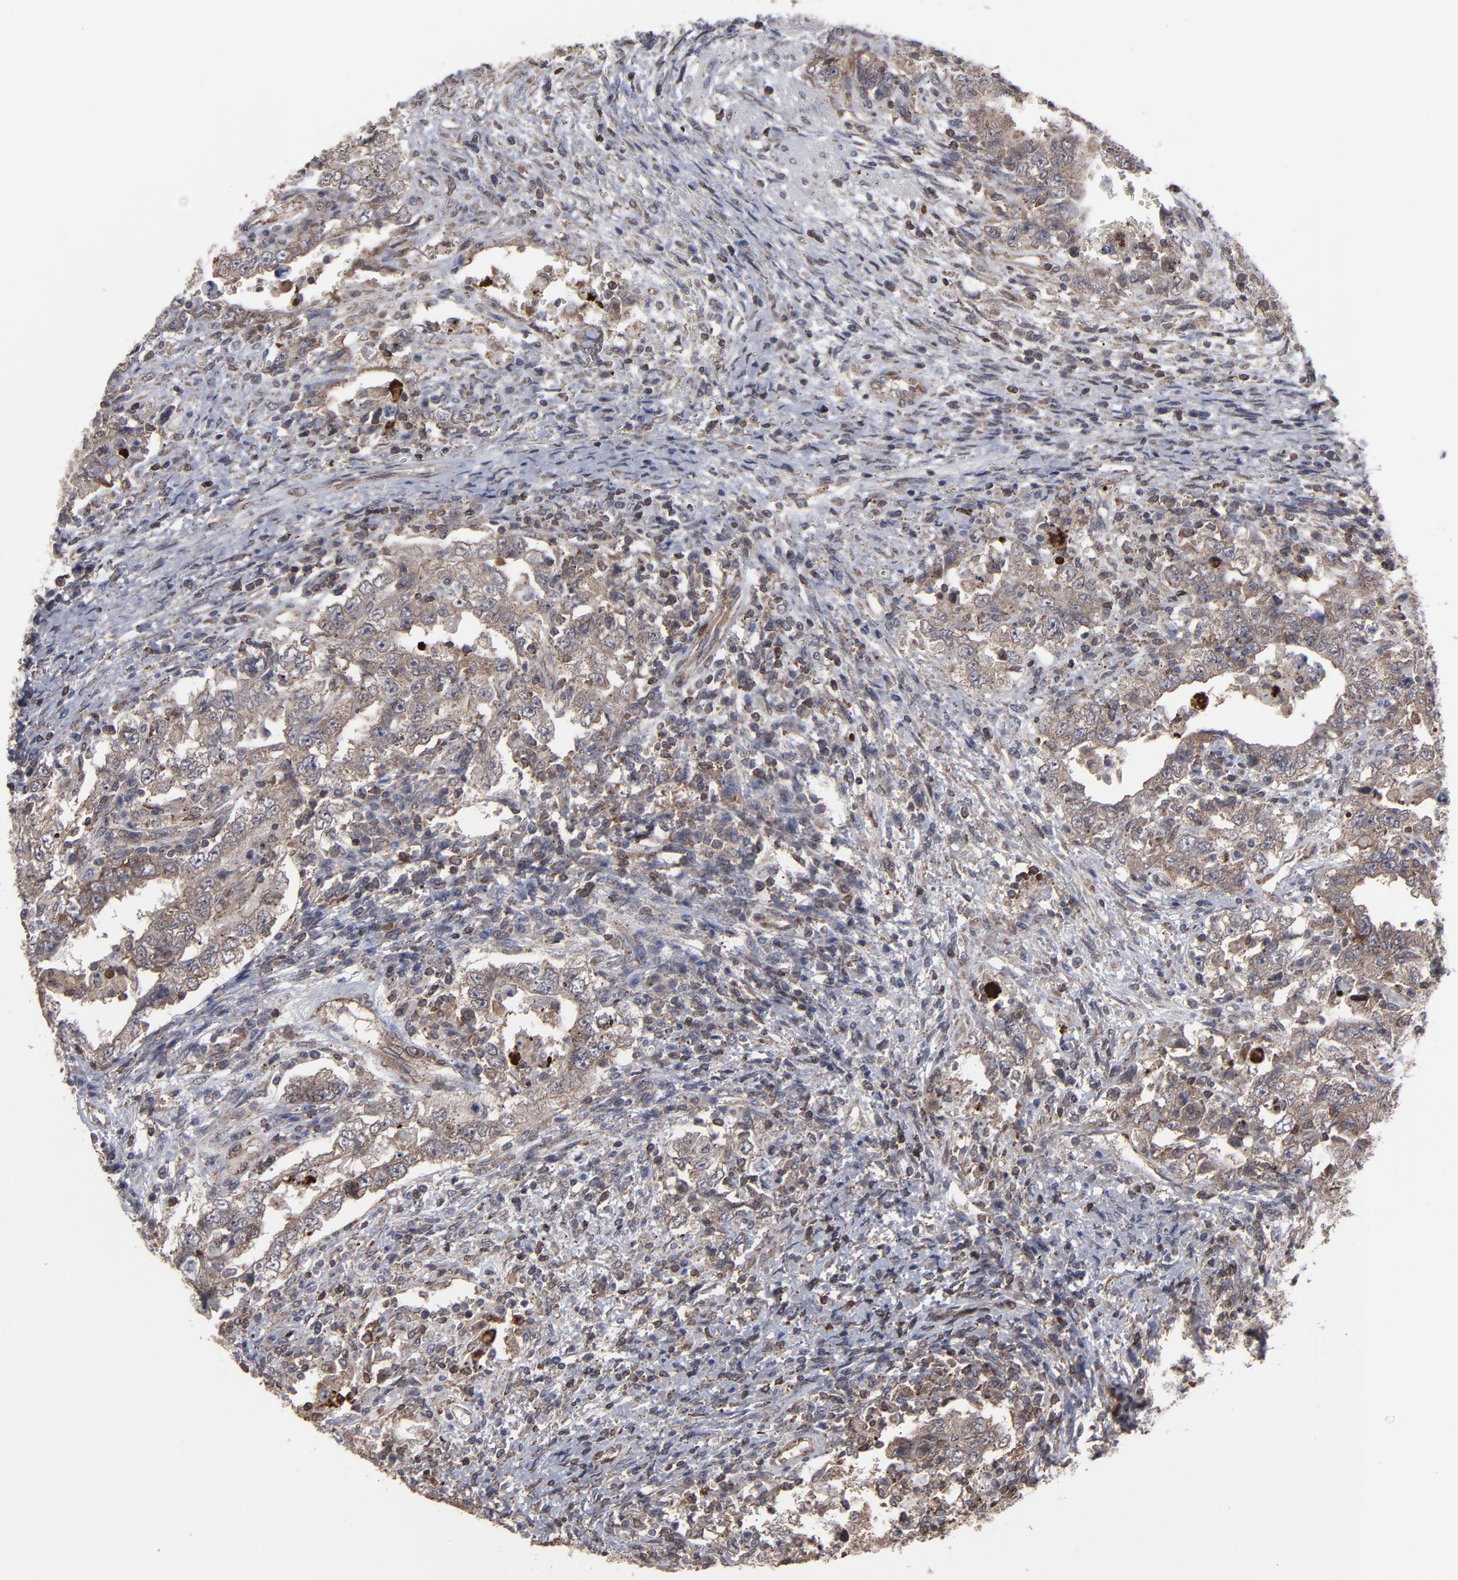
{"staining": {"intensity": "weak", "quantity": ">75%", "location": "cytoplasmic/membranous"}, "tissue": "testis cancer", "cell_type": "Tumor cells", "image_type": "cancer", "snomed": [{"axis": "morphology", "description": "Carcinoma, Embryonal, NOS"}, {"axis": "topography", "description": "Testis"}], "caption": "Protein expression analysis of testis embryonal carcinoma displays weak cytoplasmic/membranous expression in approximately >75% of tumor cells.", "gene": "KIAA2026", "patient": {"sex": "male", "age": 26}}